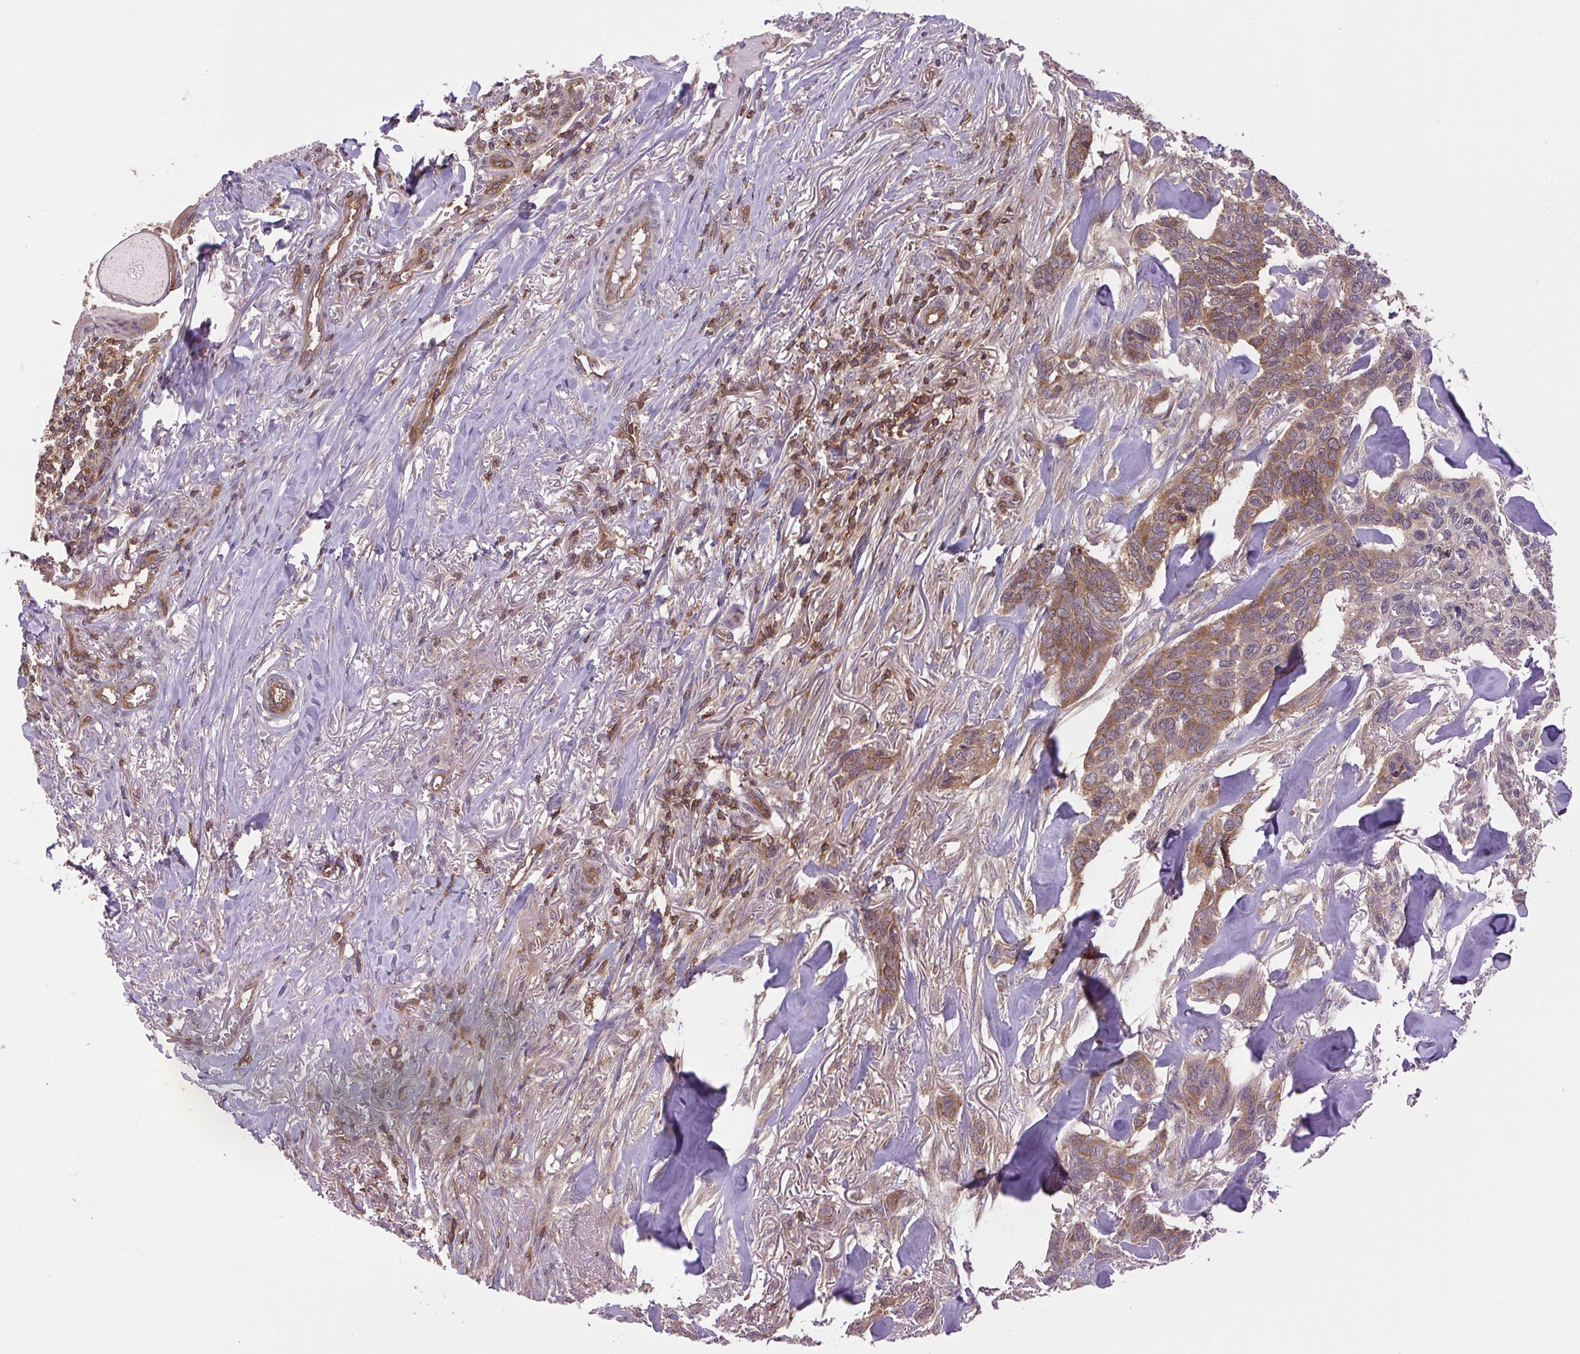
{"staining": {"intensity": "moderate", "quantity": ">75%", "location": "cytoplasmic/membranous"}, "tissue": "skin cancer", "cell_type": "Tumor cells", "image_type": "cancer", "snomed": [{"axis": "morphology", "description": "Basal cell carcinoma"}, {"axis": "topography", "description": "Skin"}], "caption": "Immunohistochemistry (IHC) histopathology image of neoplastic tissue: skin cancer stained using IHC displays medium levels of moderate protein expression localized specifically in the cytoplasmic/membranous of tumor cells, appearing as a cytoplasmic/membranous brown color.", "gene": "PLCG1", "patient": {"sex": "male", "age": 86}}